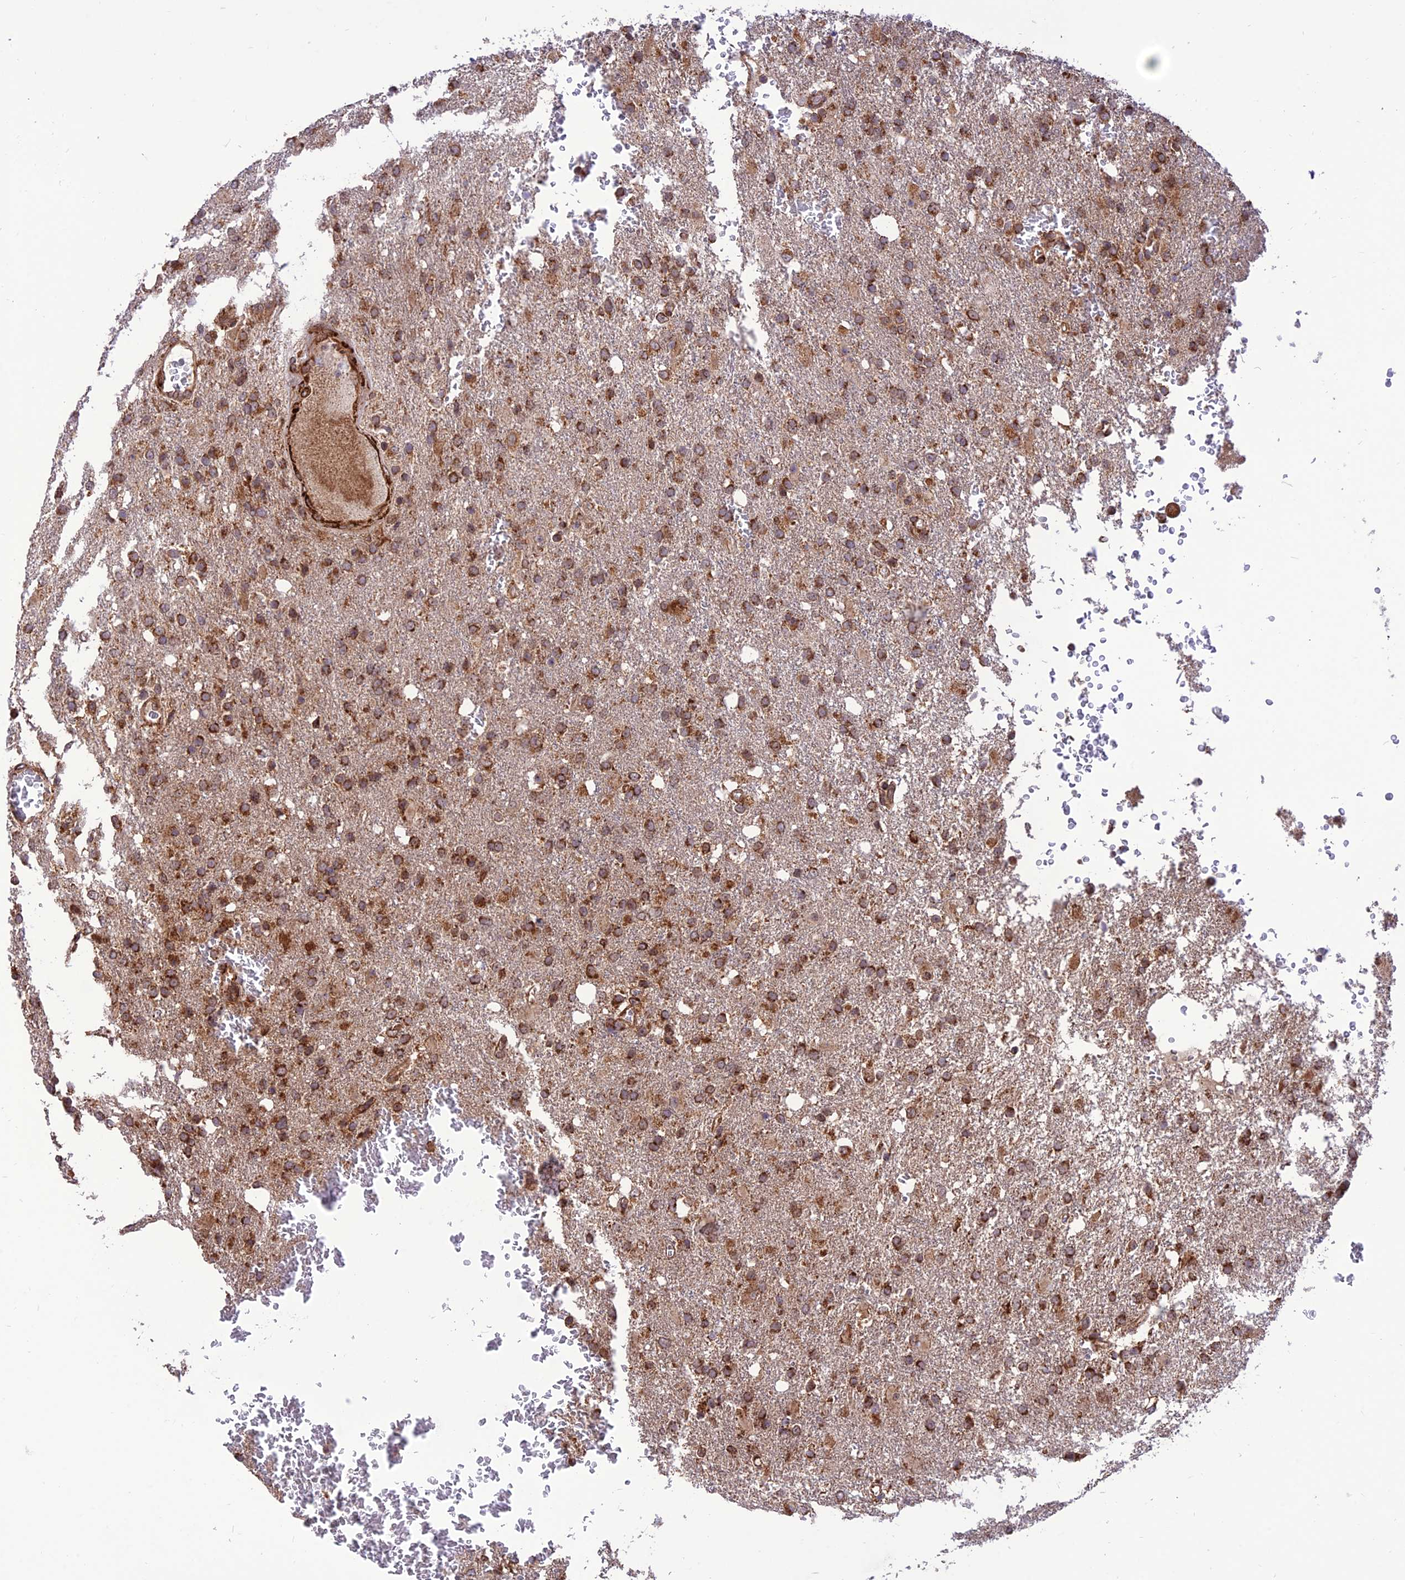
{"staining": {"intensity": "strong", "quantity": ">75%", "location": "cytoplasmic/membranous"}, "tissue": "glioma", "cell_type": "Tumor cells", "image_type": "cancer", "snomed": [{"axis": "morphology", "description": "Glioma, malignant, High grade"}, {"axis": "topography", "description": "Brain"}], "caption": "Glioma tissue demonstrates strong cytoplasmic/membranous positivity in approximately >75% of tumor cells, visualized by immunohistochemistry. The staining is performed using DAB (3,3'-diaminobenzidine) brown chromogen to label protein expression. The nuclei are counter-stained blue using hematoxylin.", "gene": "CRTAP", "patient": {"sex": "female", "age": 74}}